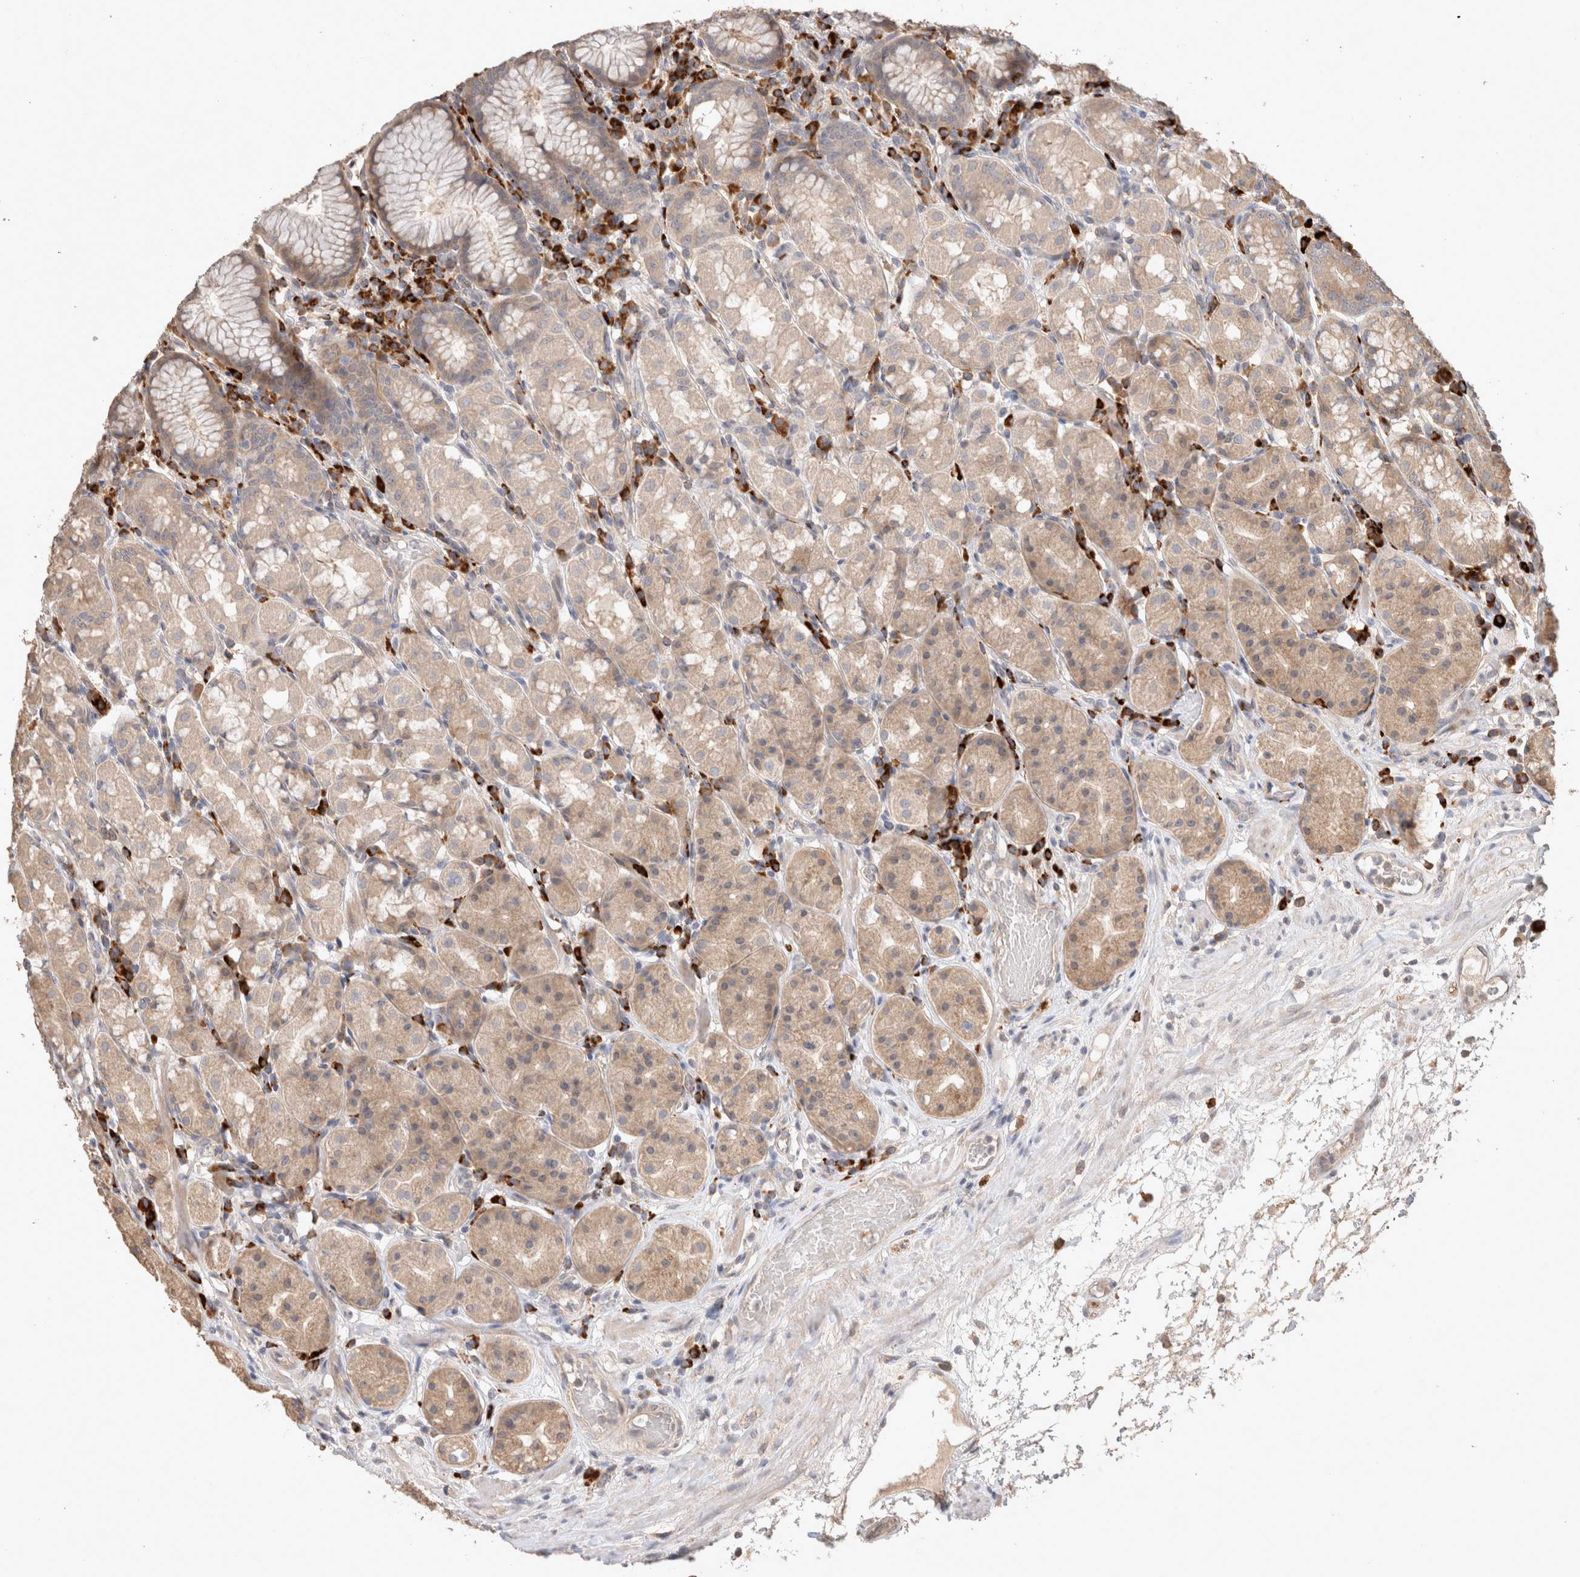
{"staining": {"intensity": "weak", "quantity": "25%-75%", "location": "cytoplasmic/membranous"}, "tissue": "stomach", "cell_type": "Glandular cells", "image_type": "normal", "snomed": [{"axis": "morphology", "description": "Normal tissue, NOS"}, {"axis": "topography", "description": "Stomach, lower"}], "caption": "Protein expression analysis of normal stomach displays weak cytoplasmic/membranous staining in approximately 25%-75% of glandular cells.", "gene": "HROB", "patient": {"sex": "female", "age": 56}}